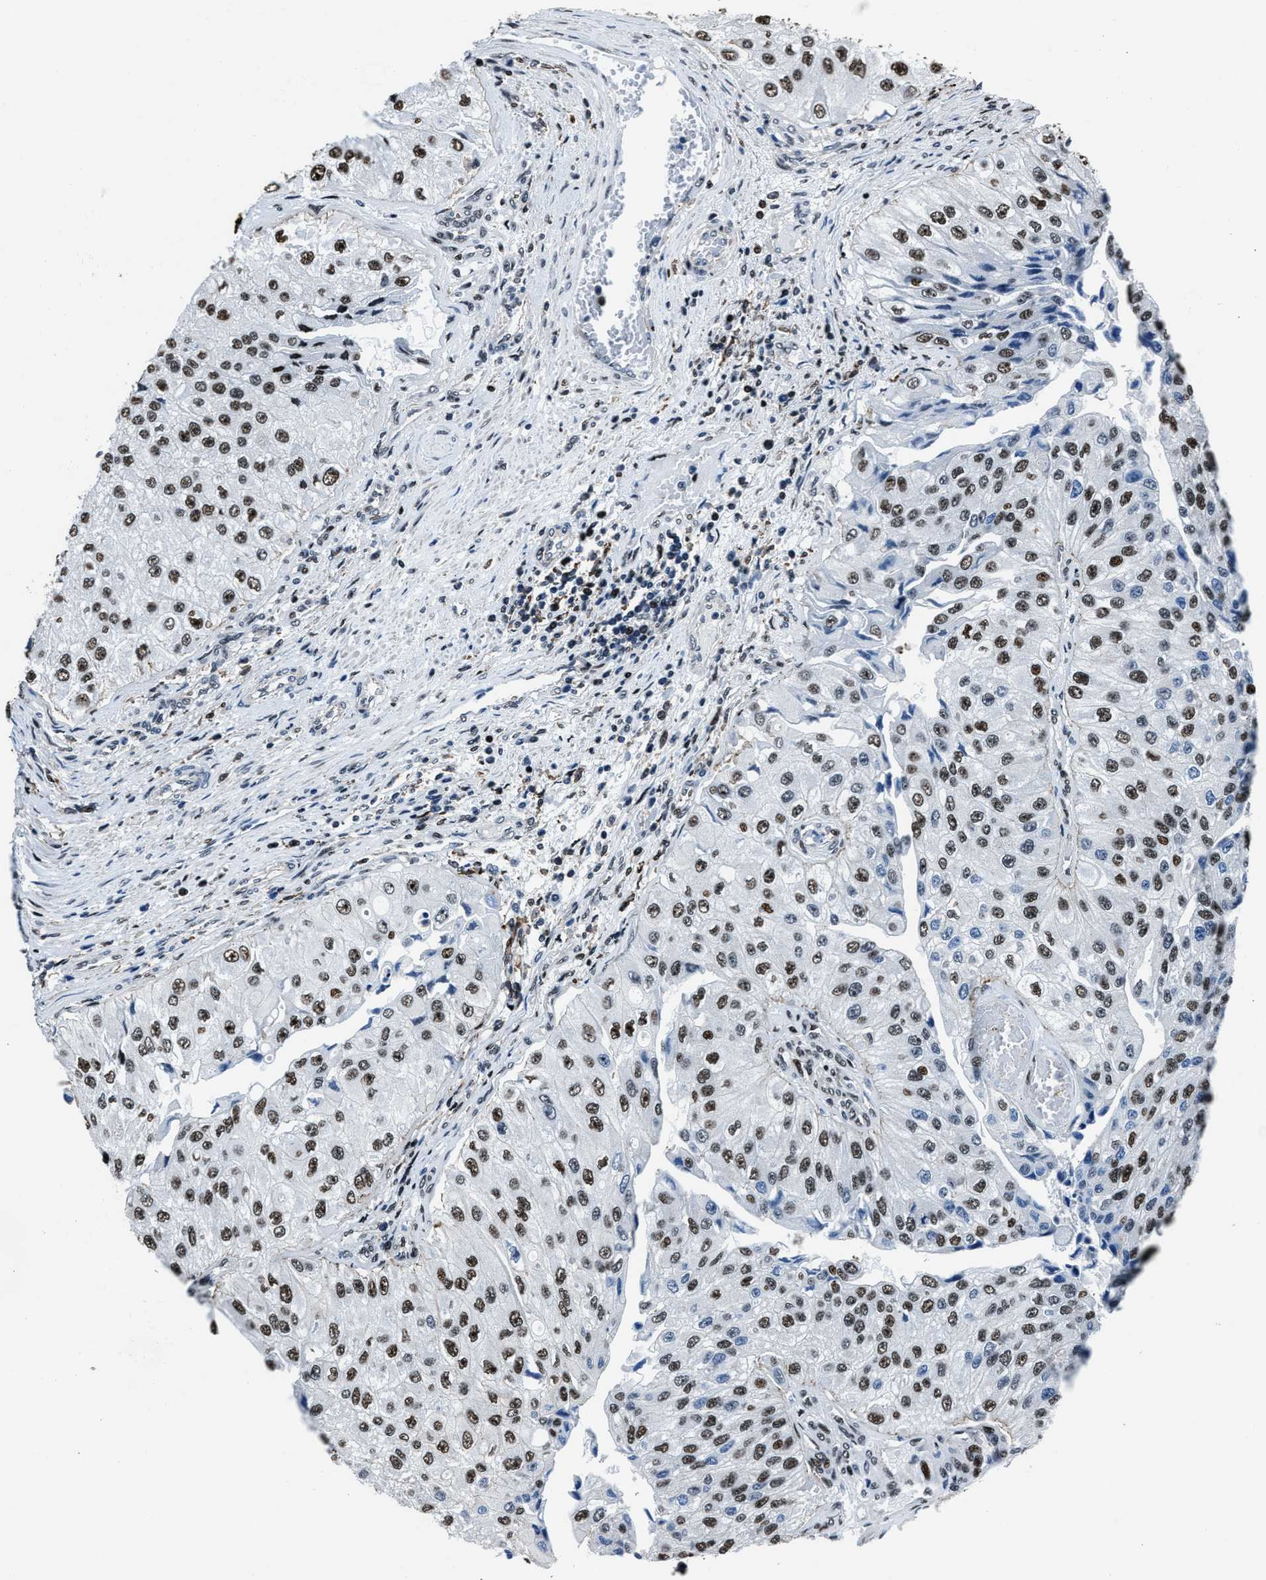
{"staining": {"intensity": "moderate", "quantity": ">75%", "location": "nuclear"}, "tissue": "urothelial cancer", "cell_type": "Tumor cells", "image_type": "cancer", "snomed": [{"axis": "morphology", "description": "Urothelial carcinoma, High grade"}, {"axis": "topography", "description": "Kidney"}, {"axis": "topography", "description": "Urinary bladder"}], "caption": "Immunohistochemical staining of human high-grade urothelial carcinoma reveals medium levels of moderate nuclear expression in about >75% of tumor cells. Ihc stains the protein in brown and the nuclei are stained blue.", "gene": "PPIE", "patient": {"sex": "male", "age": 77}}